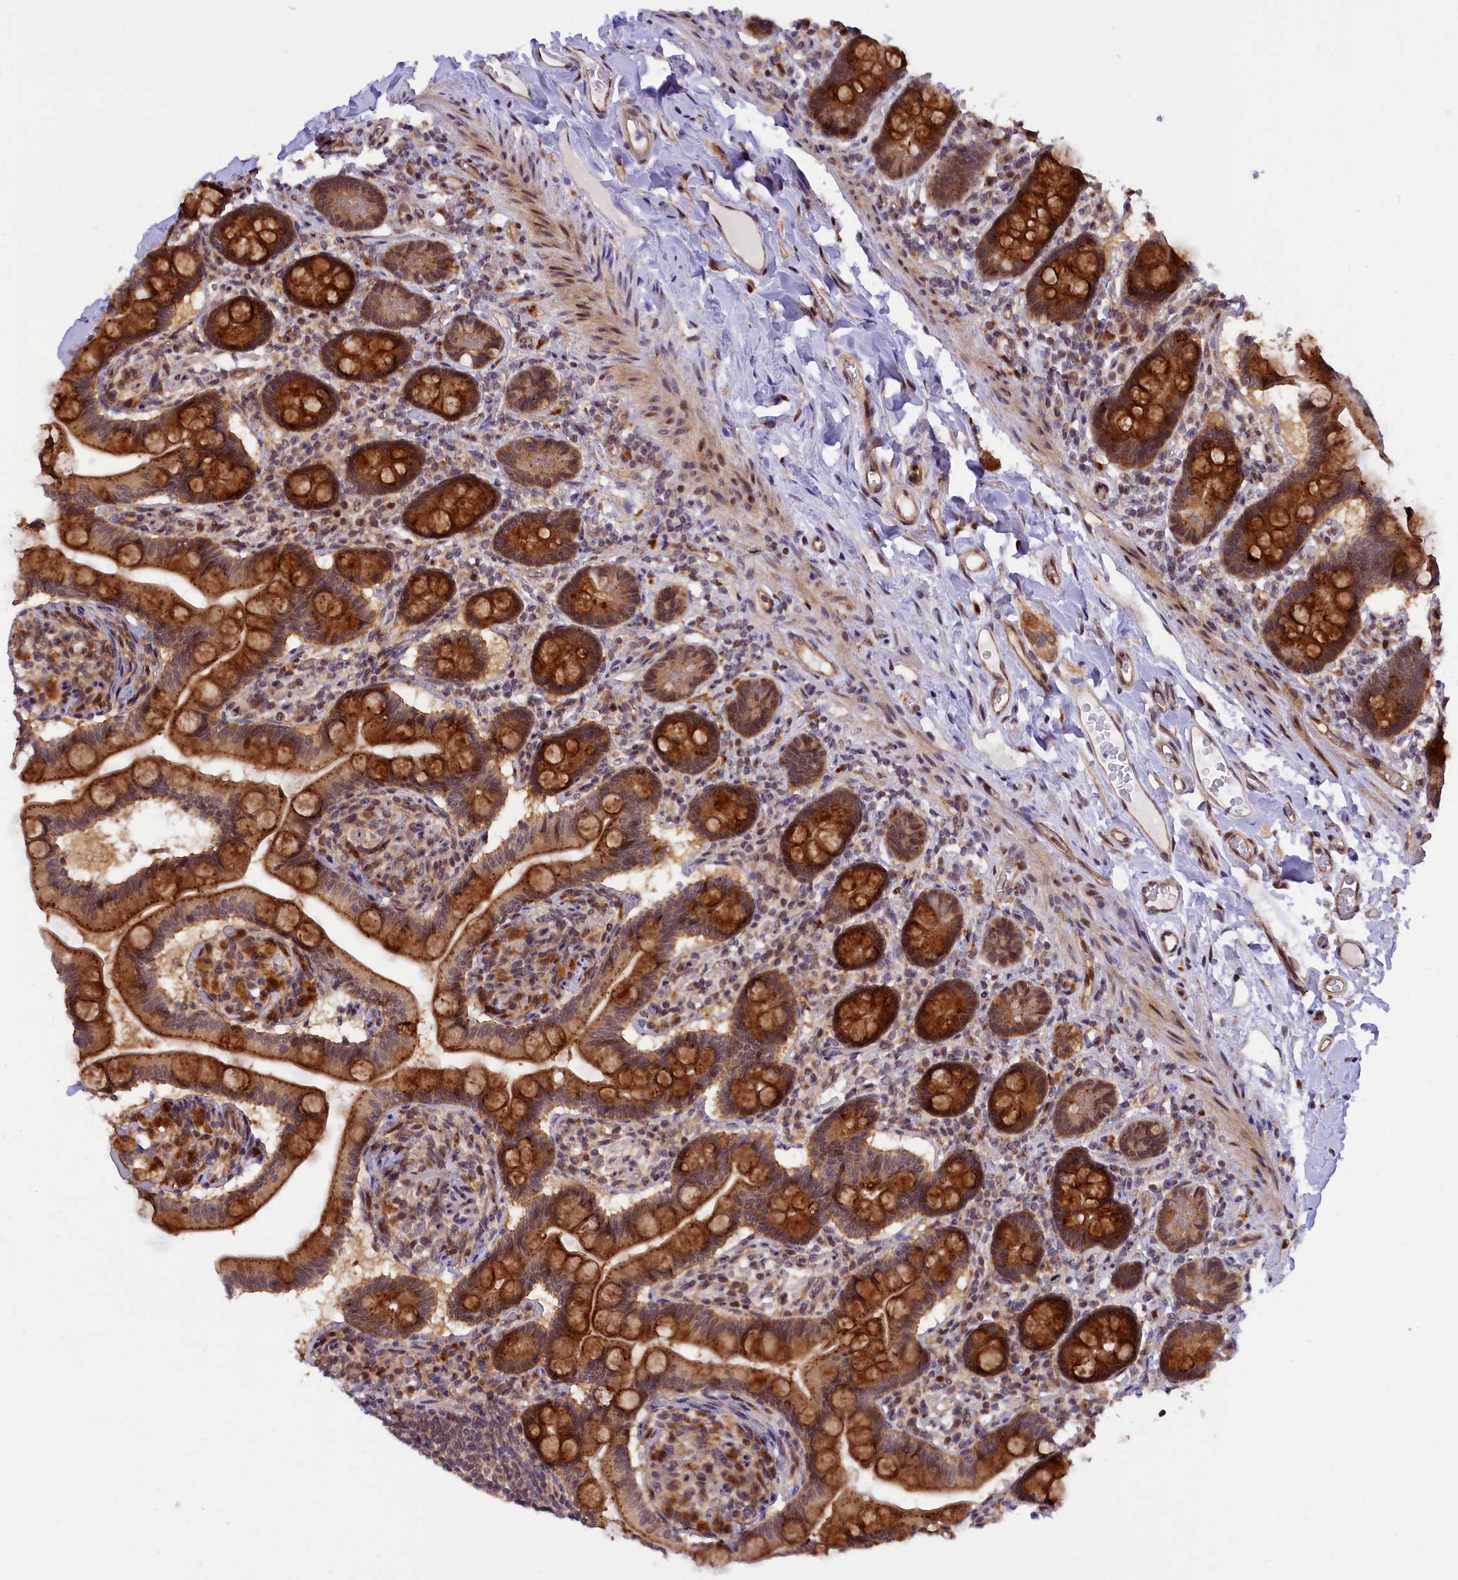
{"staining": {"intensity": "strong", "quantity": ">75%", "location": "cytoplasmic/membranous,nuclear"}, "tissue": "small intestine", "cell_type": "Glandular cells", "image_type": "normal", "snomed": [{"axis": "morphology", "description": "Normal tissue, NOS"}, {"axis": "topography", "description": "Small intestine"}], "caption": "Unremarkable small intestine demonstrates strong cytoplasmic/membranous,nuclear staining in about >75% of glandular cells.", "gene": "SAMD4A", "patient": {"sex": "female", "age": 64}}